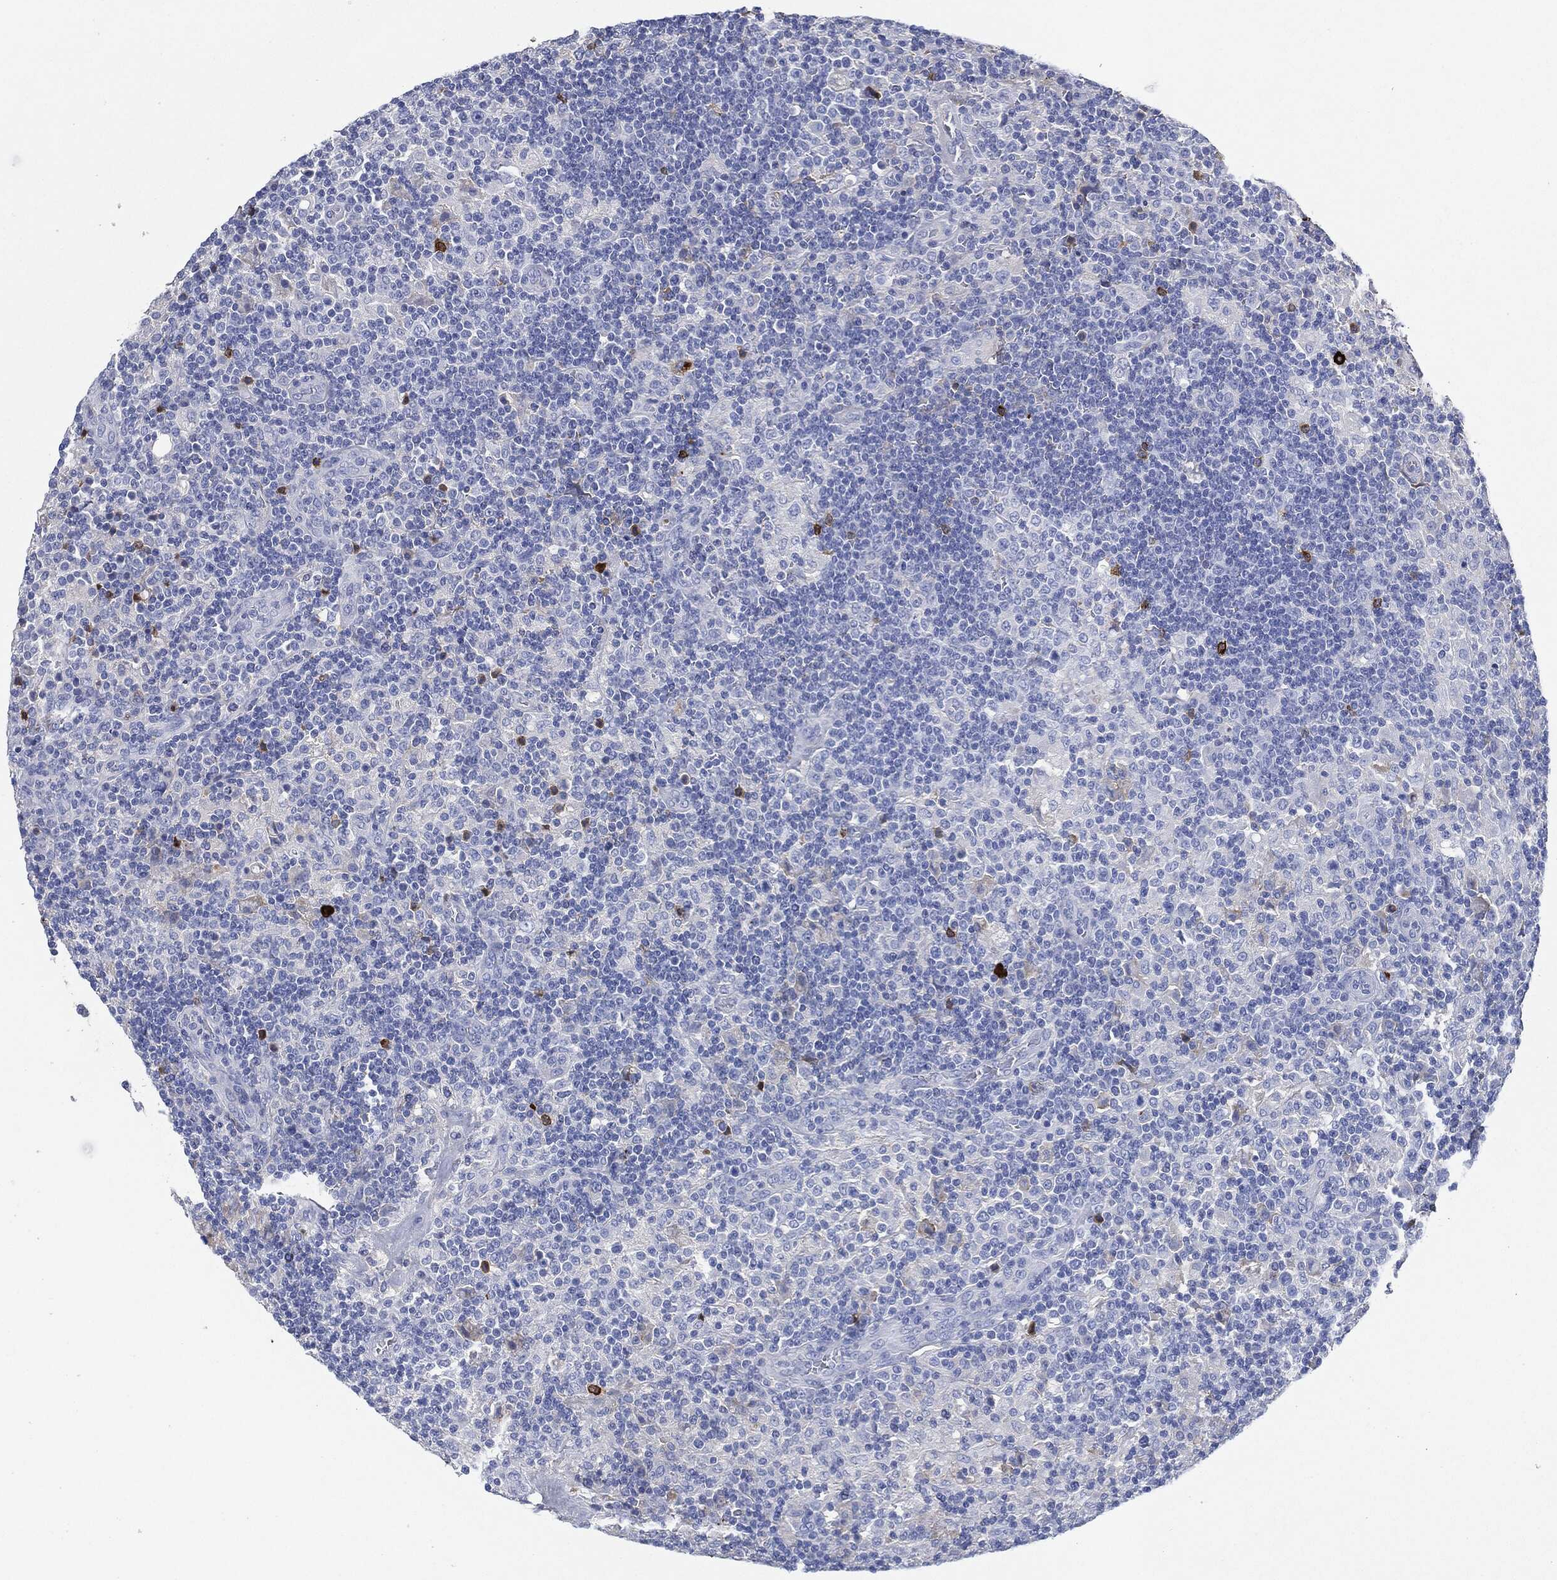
{"staining": {"intensity": "negative", "quantity": "none", "location": "none"}, "tissue": "lymphoma", "cell_type": "Tumor cells", "image_type": "cancer", "snomed": [{"axis": "morphology", "description": "Hodgkin's disease, NOS"}, {"axis": "topography", "description": "Lymph node"}], "caption": "This histopathology image is of lymphoma stained with immunohistochemistry (IHC) to label a protein in brown with the nuclei are counter-stained blue. There is no staining in tumor cells.", "gene": "IGLV6-57", "patient": {"sex": "male", "age": 70}}